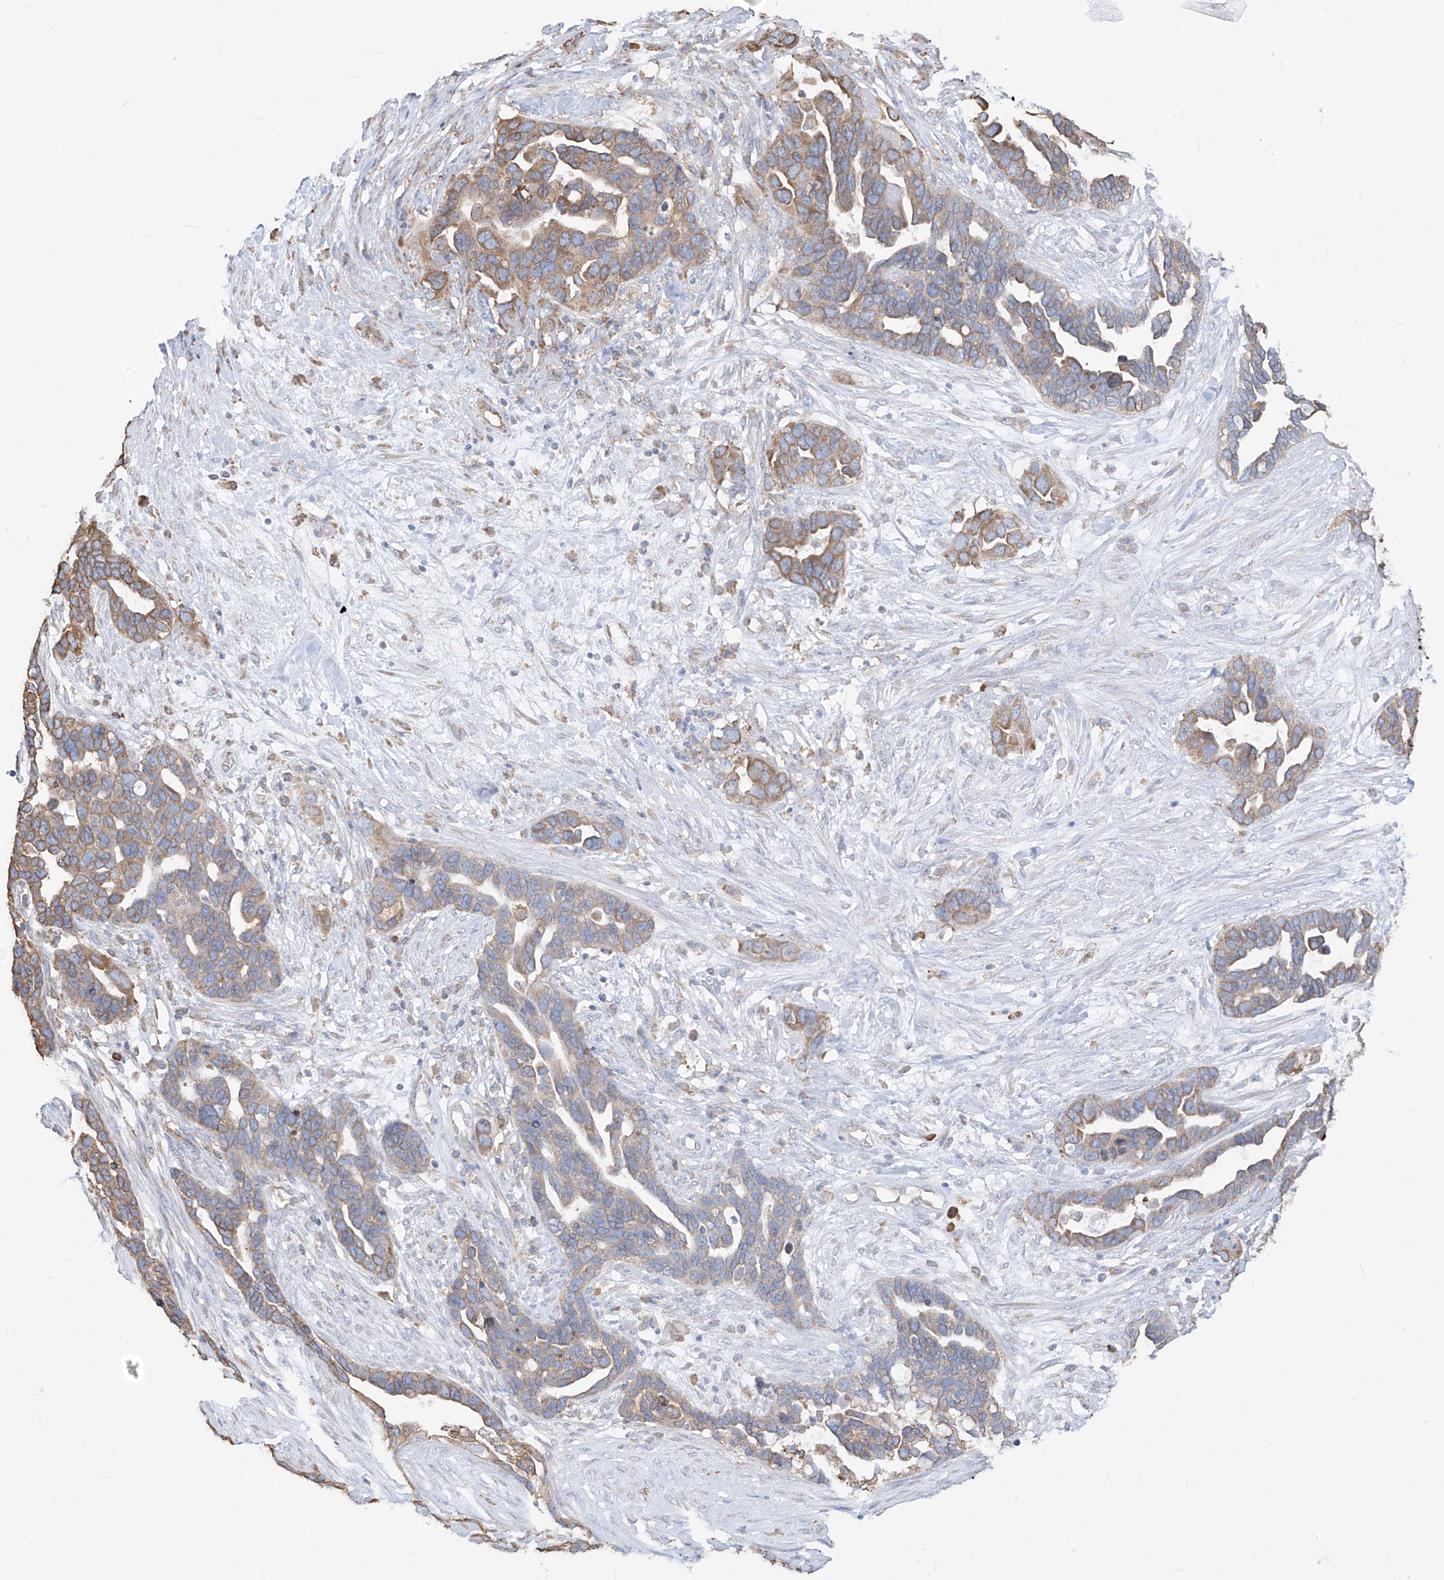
{"staining": {"intensity": "moderate", "quantity": "25%-75%", "location": "cytoplasmic/membranous"}, "tissue": "ovarian cancer", "cell_type": "Tumor cells", "image_type": "cancer", "snomed": [{"axis": "morphology", "description": "Cystadenocarcinoma, serous, NOS"}, {"axis": "topography", "description": "Ovary"}], "caption": "Immunohistochemistry (IHC) micrograph of human ovarian cancer (serous cystadenocarcinoma) stained for a protein (brown), which exhibits medium levels of moderate cytoplasmic/membranous positivity in approximately 25%-75% of tumor cells.", "gene": "PDIA6", "patient": {"sex": "female", "age": 54}}